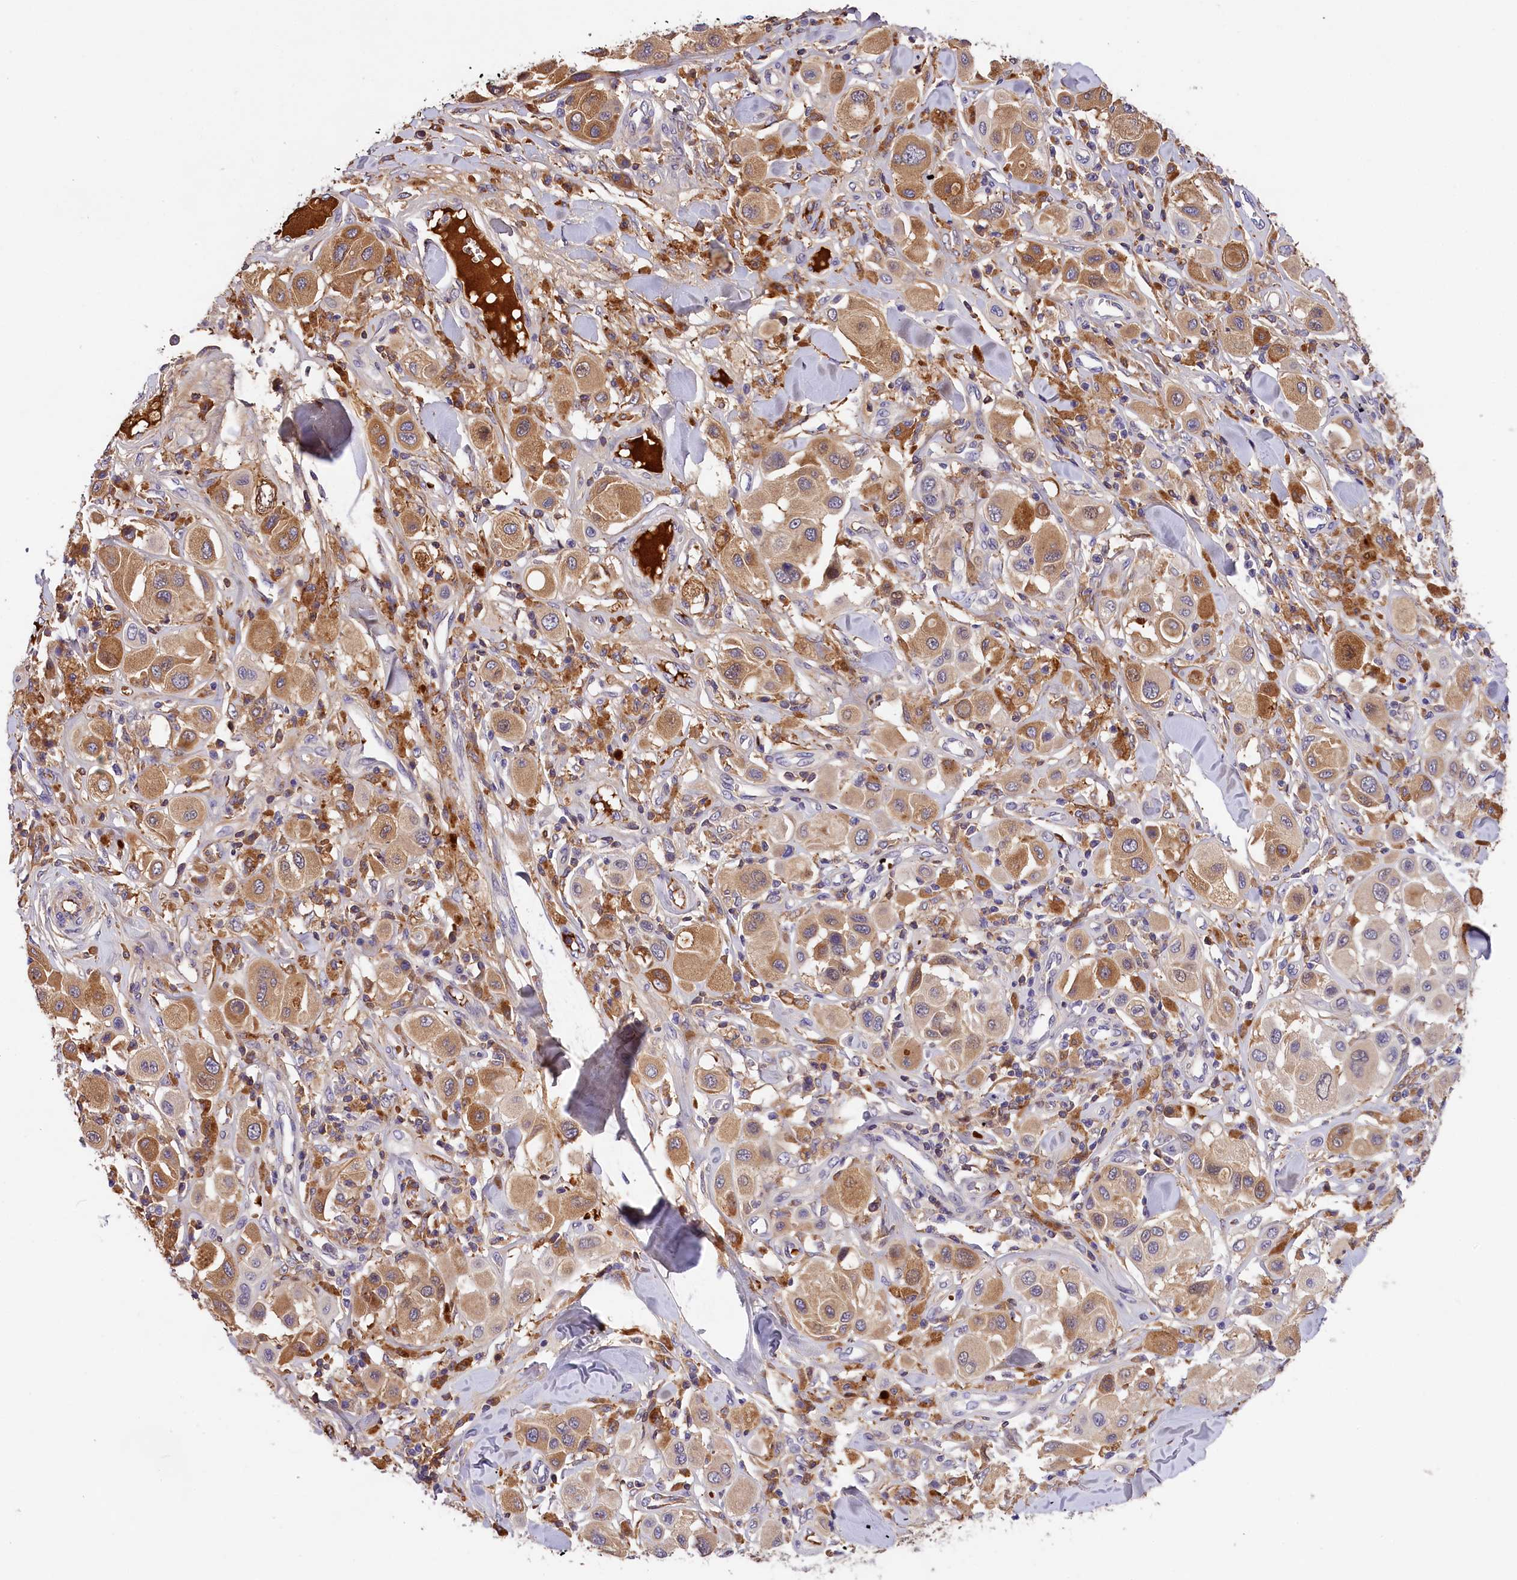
{"staining": {"intensity": "moderate", "quantity": "25%-75%", "location": "cytoplasmic/membranous"}, "tissue": "melanoma", "cell_type": "Tumor cells", "image_type": "cancer", "snomed": [{"axis": "morphology", "description": "Malignant melanoma, Metastatic site"}, {"axis": "topography", "description": "Skin"}], "caption": "Immunohistochemistry (IHC) staining of melanoma, which displays medium levels of moderate cytoplasmic/membranous staining in about 25%-75% of tumor cells indicating moderate cytoplasmic/membranous protein positivity. The staining was performed using DAB (brown) for protein detection and nuclei were counterstained in hematoxylin (blue).", "gene": "PHAF1", "patient": {"sex": "male", "age": 41}}